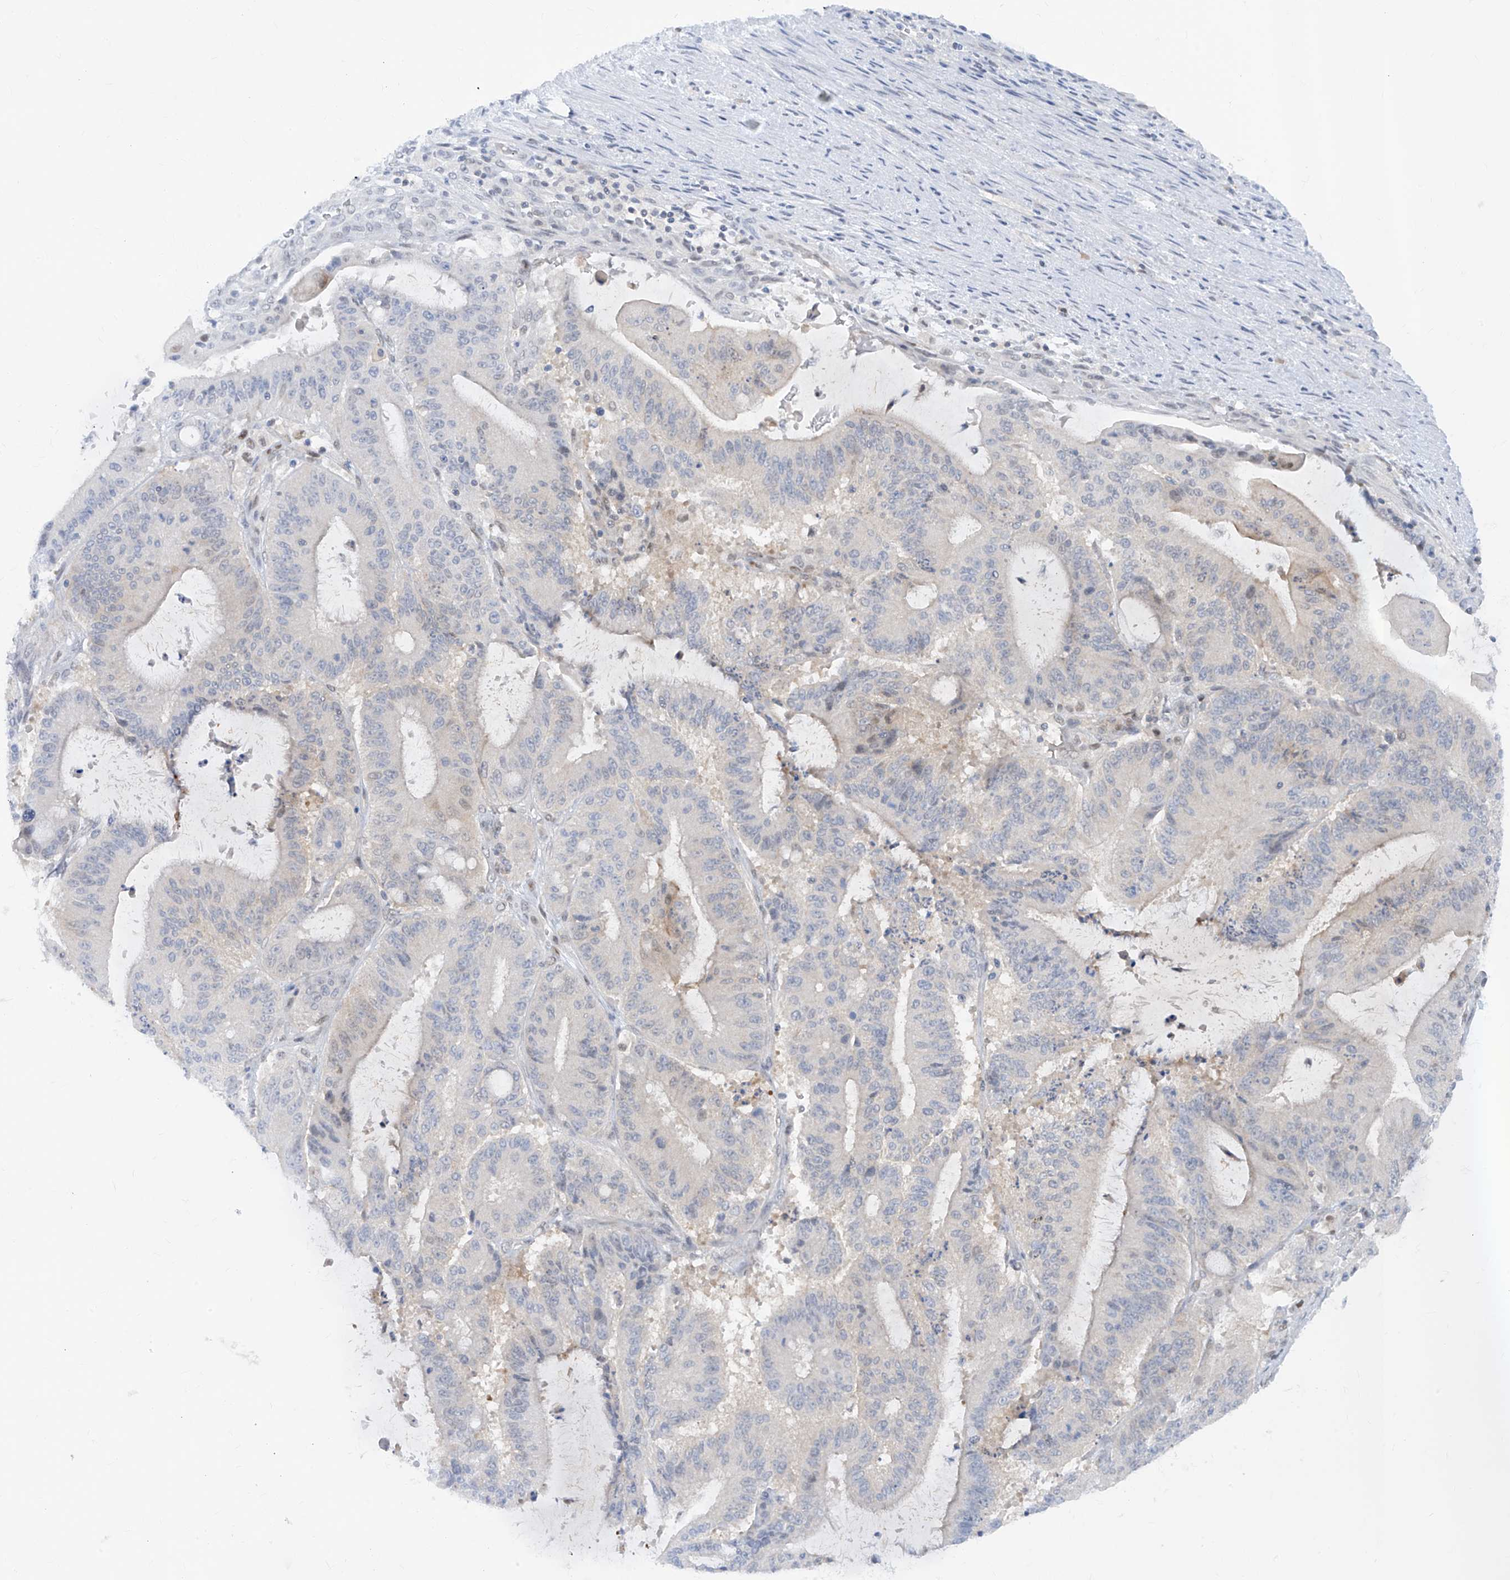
{"staining": {"intensity": "negative", "quantity": "none", "location": "none"}, "tissue": "liver cancer", "cell_type": "Tumor cells", "image_type": "cancer", "snomed": [{"axis": "morphology", "description": "Normal tissue, NOS"}, {"axis": "morphology", "description": "Cholangiocarcinoma"}, {"axis": "topography", "description": "Liver"}, {"axis": "topography", "description": "Peripheral nerve tissue"}], "caption": "Human liver cancer (cholangiocarcinoma) stained for a protein using IHC reveals no positivity in tumor cells.", "gene": "ZNF358", "patient": {"sex": "female", "age": 73}}